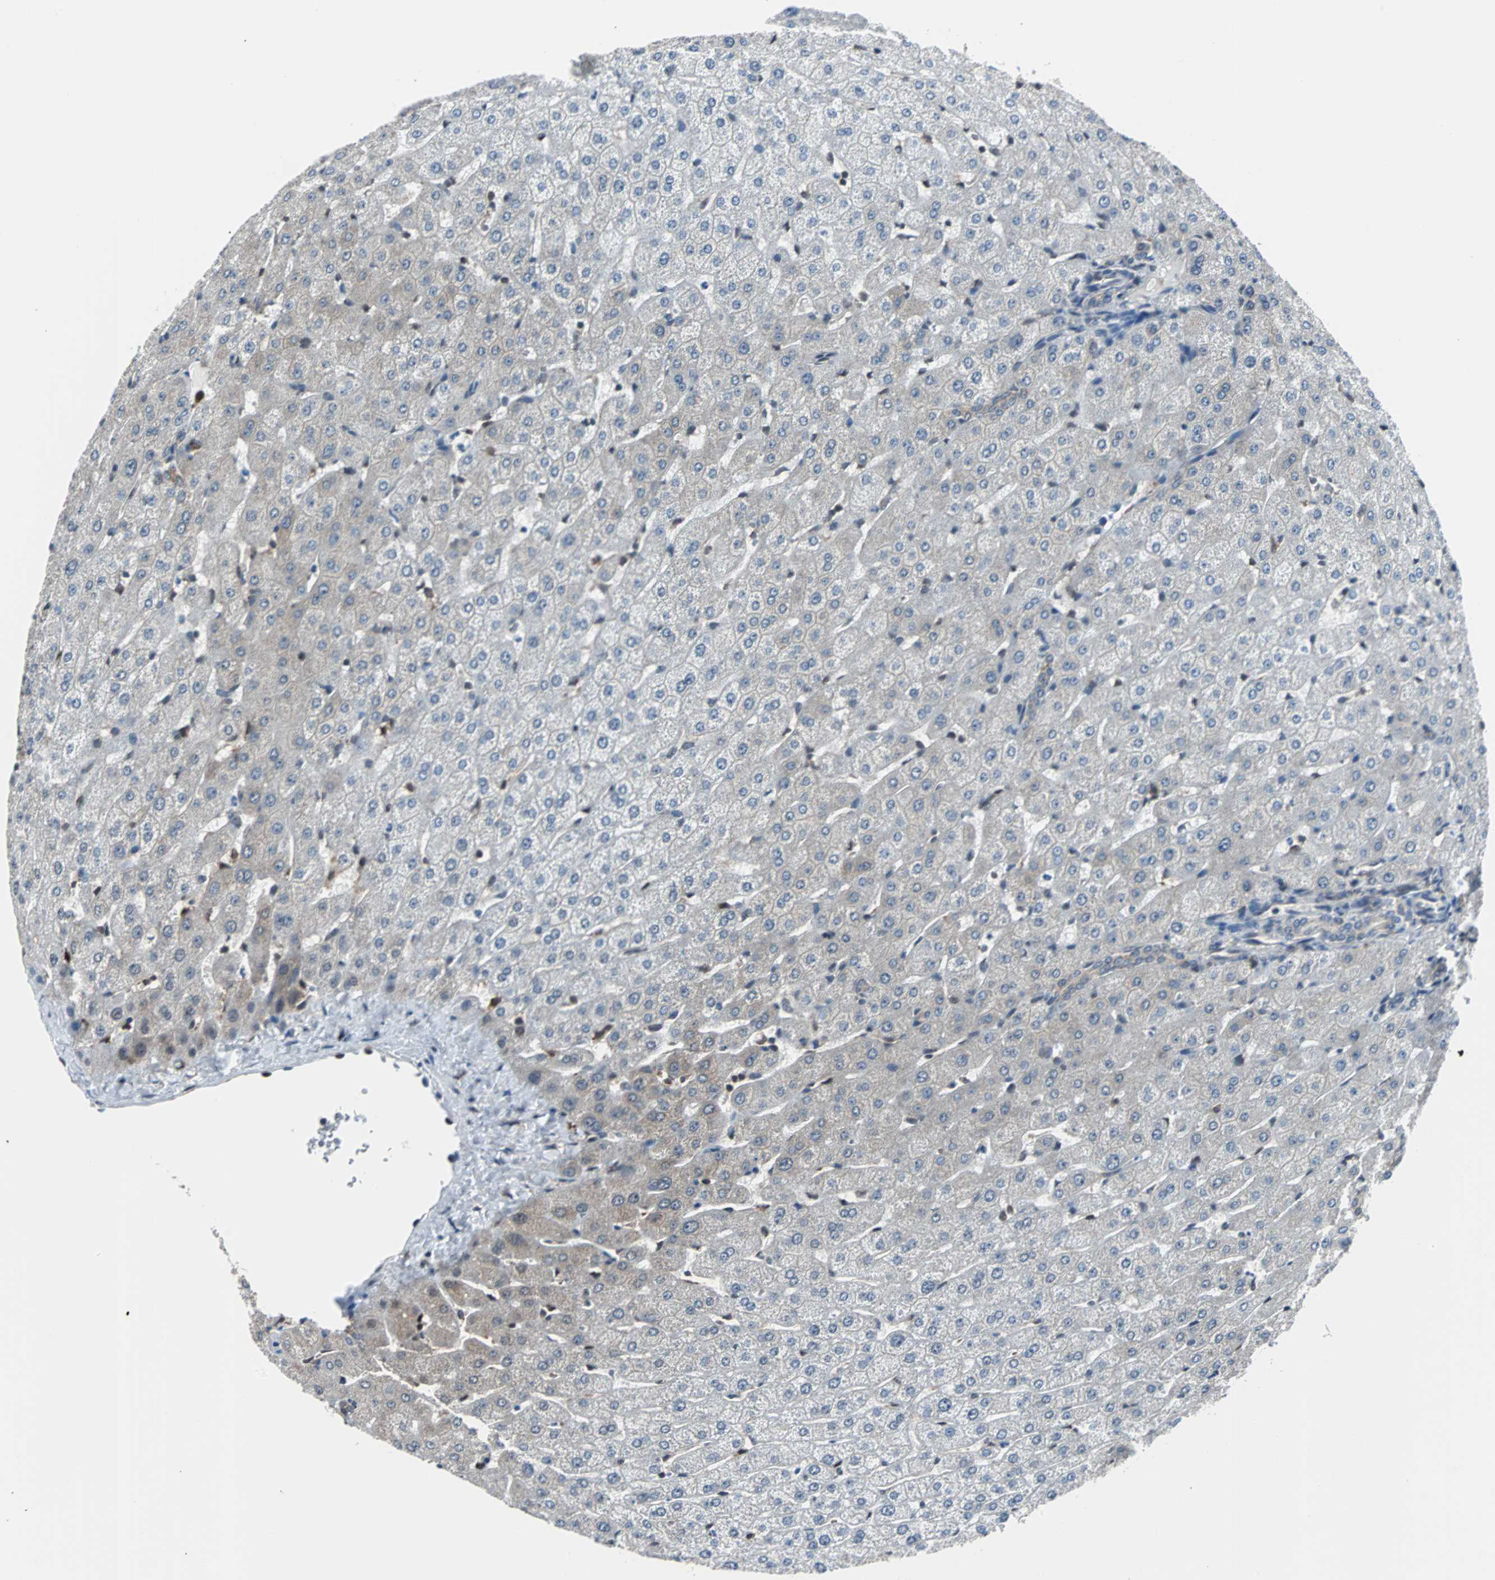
{"staining": {"intensity": "negative", "quantity": "none", "location": "none"}, "tissue": "liver", "cell_type": "Cholangiocytes", "image_type": "normal", "snomed": [{"axis": "morphology", "description": "Normal tissue, NOS"}, {"axis": "morphology", "description": "Fibrosis, NOS"}, {"axis": "topography", "description": "Liver"}], "caption": "This is an immunohistochemistry (IHC) histopathology image of normal human liver. There is no positivity in cholangiocytes.", "gene": "VCP", "patient": {"sex": "female", "age": 29}}